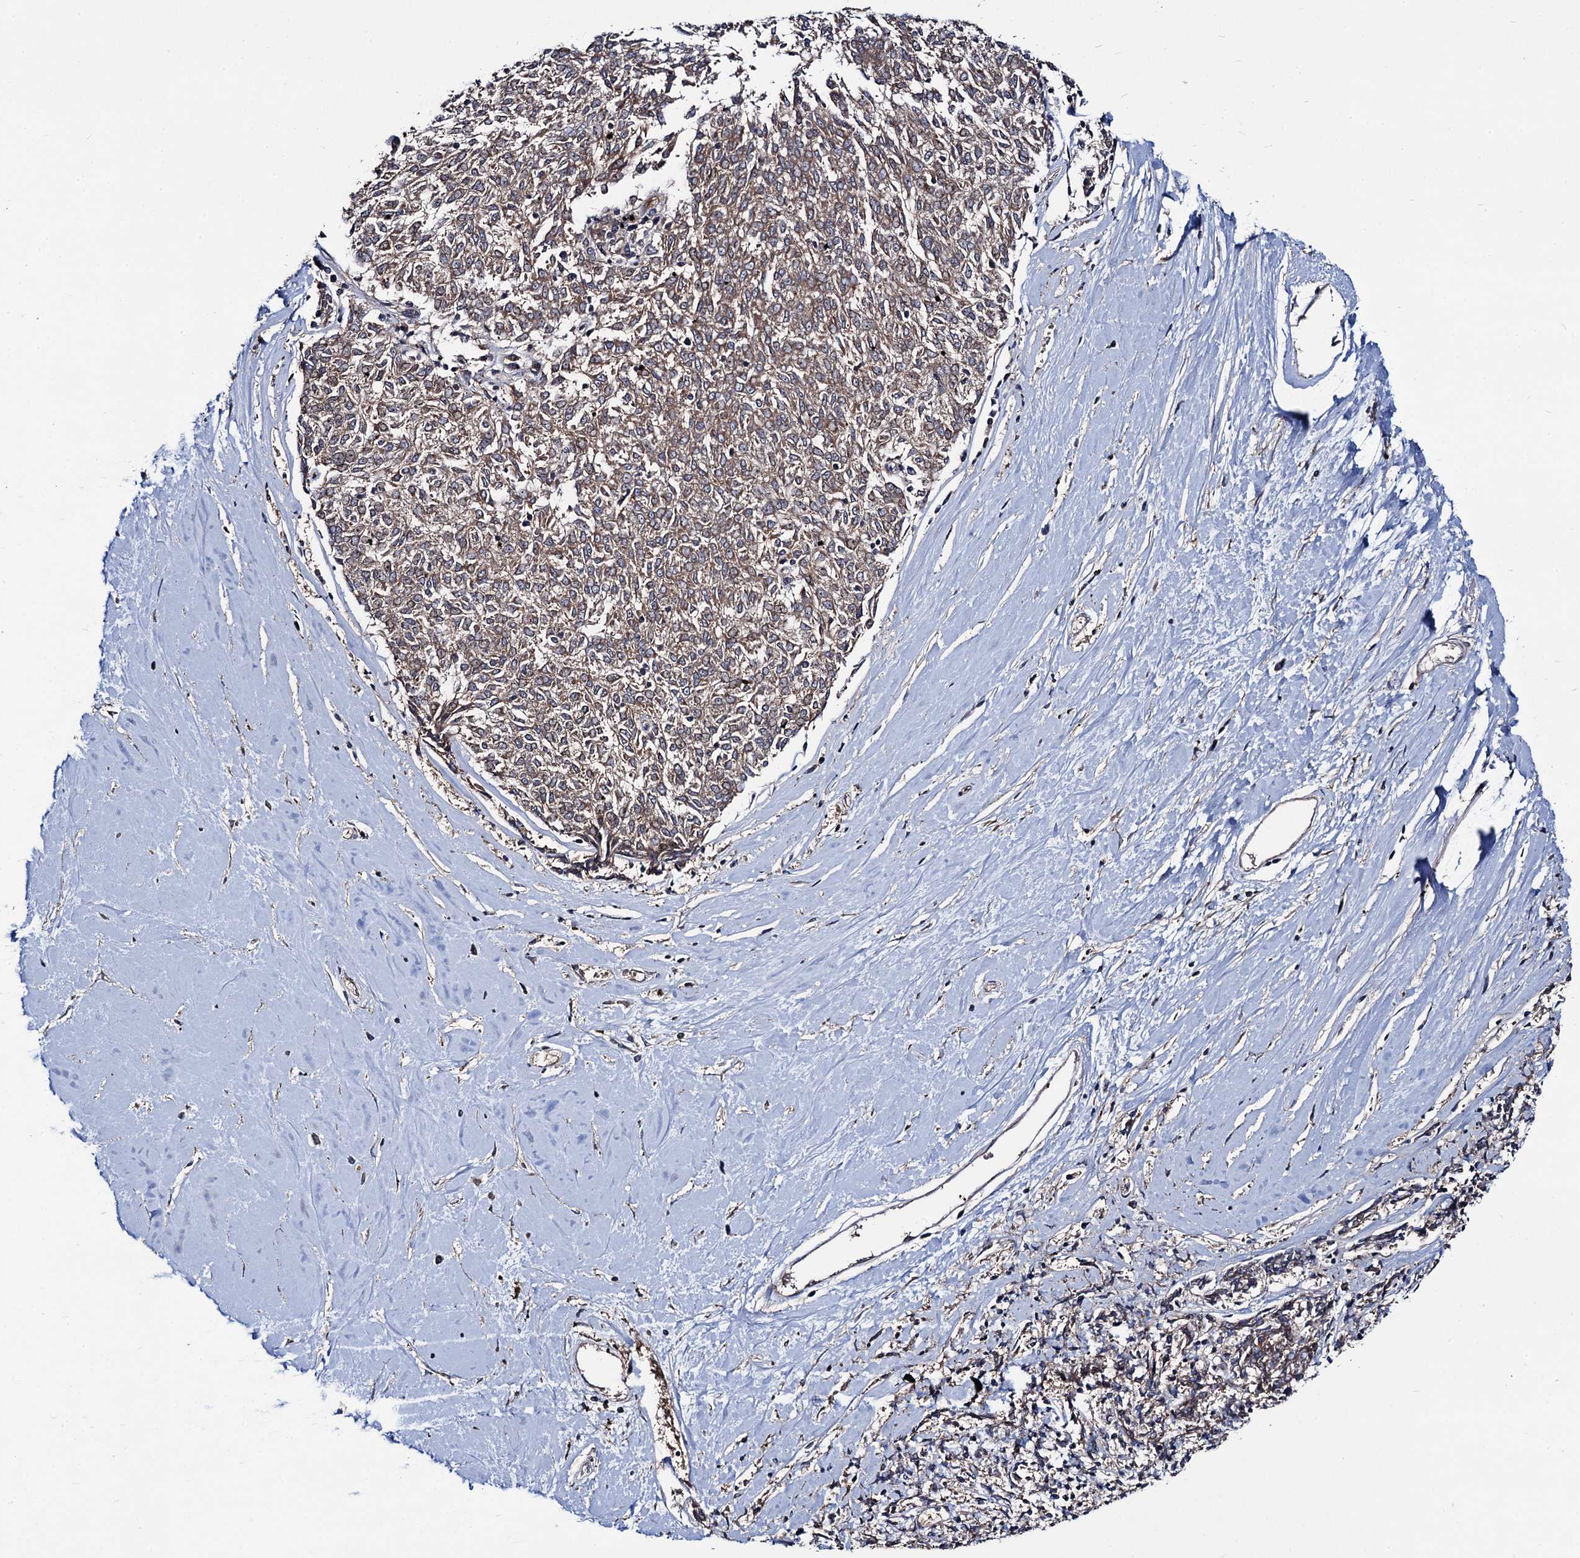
{"staining": {"intensity": "weak", "quantity": ">75%", "location": "cytoplasmic/membranous"}, "tissue": "melanoma", "cell_type": "Tumor cells", "image_type": "cancer", "snomed": [{"axis": "morphology", "description": "Malignant melanoma, NOS"}, {"axis": "topography", "description": "Skin"}], "caption": "The immunohistochemical stain shows weak cytoplasmic/membranous positivity in tumor cells of malignant melanoma tissue.", "gene": "KXD1", "patient": {"sex": "female", "age": 72}}